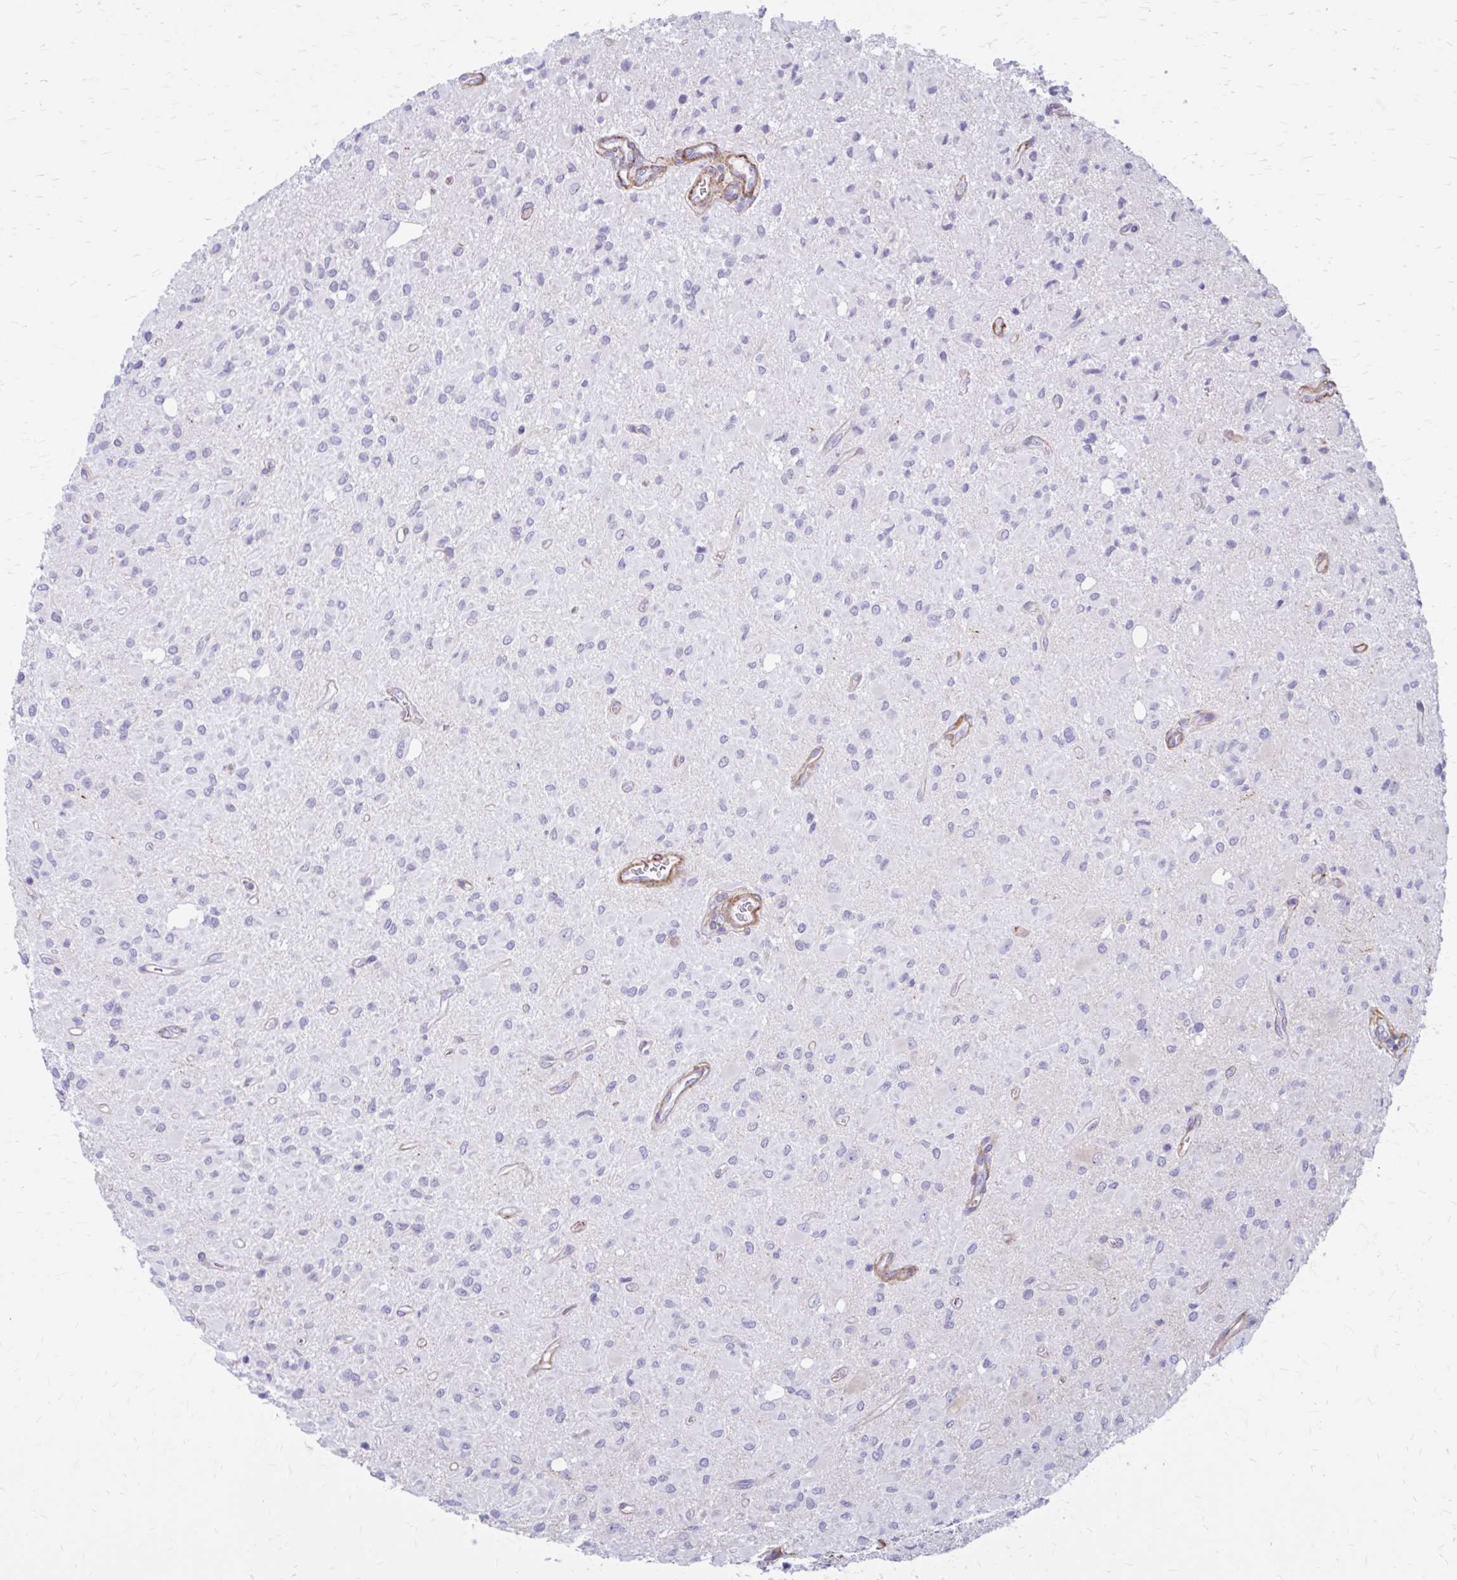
{"staining": {"intensity": "negative", "quantity": "none", "location": "none"}, "tissue": "glioma", "cell_type": "Tumor cells", "image_type": "cancer", "snomed": [{"axis": "morphology", "description": "Glioma, malignant, Low grade"}, {"axis": "topography", "description": "Brain"}], "caption": "This is a micrograph of IHC staining of glioma, which shows no staining in tumor cells.", "gene": "AKAP12", "patient": {"sex": "female", "age": 33}}